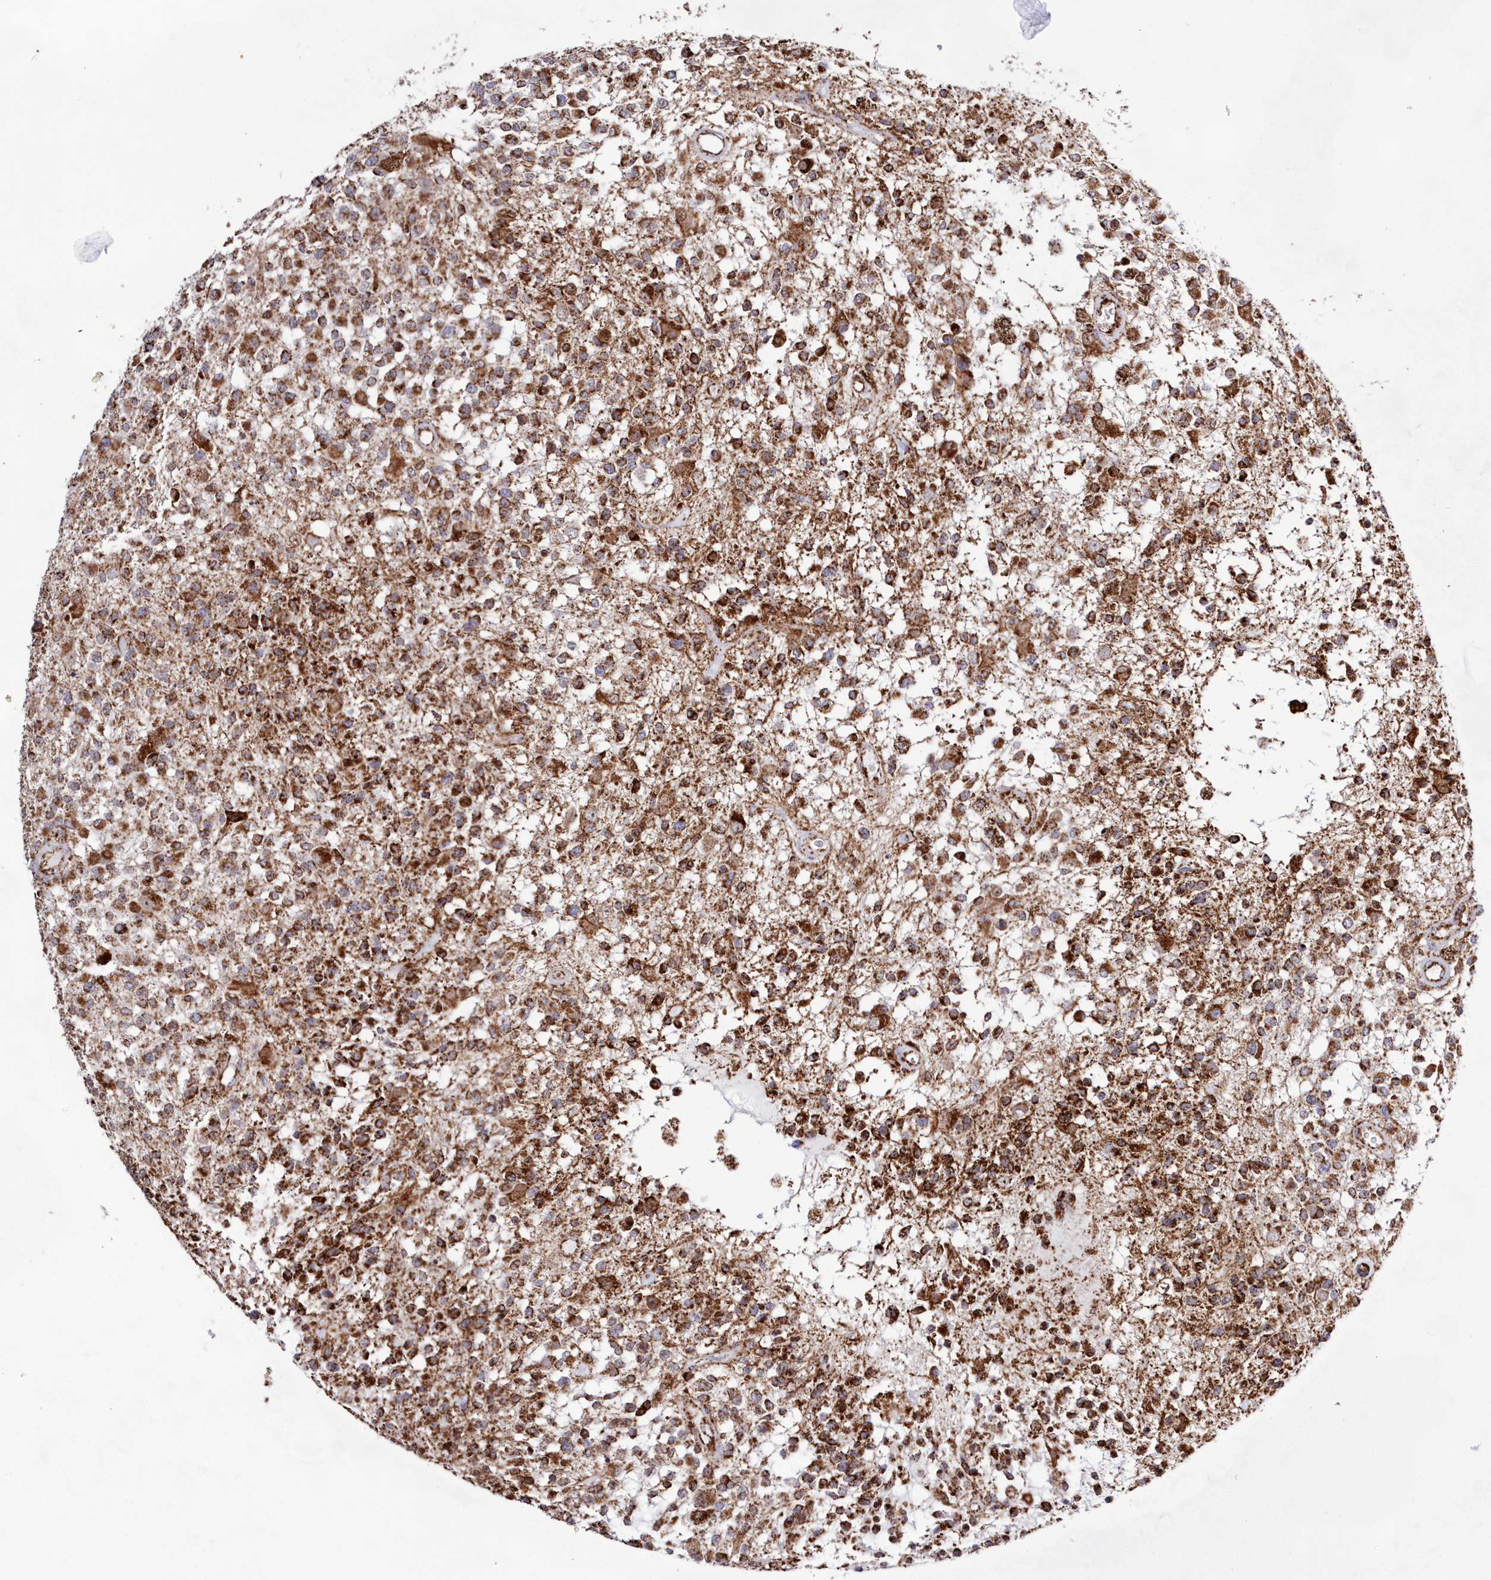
{"staining": {"intensity": "strong", "quantity": ">75%", "location": "cytoplasmic/membranous"}, "tissue": "glioma", "cell_type": "Tumor cells", "image_type": "cancer", "snomed": [{"axis": "morphology", "description": "Glioma, malignant, High grade"}, {"axis": "morphology", "description": "Glioblastoma, NOS"}, {"axis": "topography", "description": "Brain"}], "caption": "Malignant glioma (high-grade) tissue exhibits strong cytoplasmic/membranous positivity in approximately >75% of tumor cells, visualized by immunohistochemistry.", "gene": "HADHB", "patient": {"sex": "male", "age": 60}}